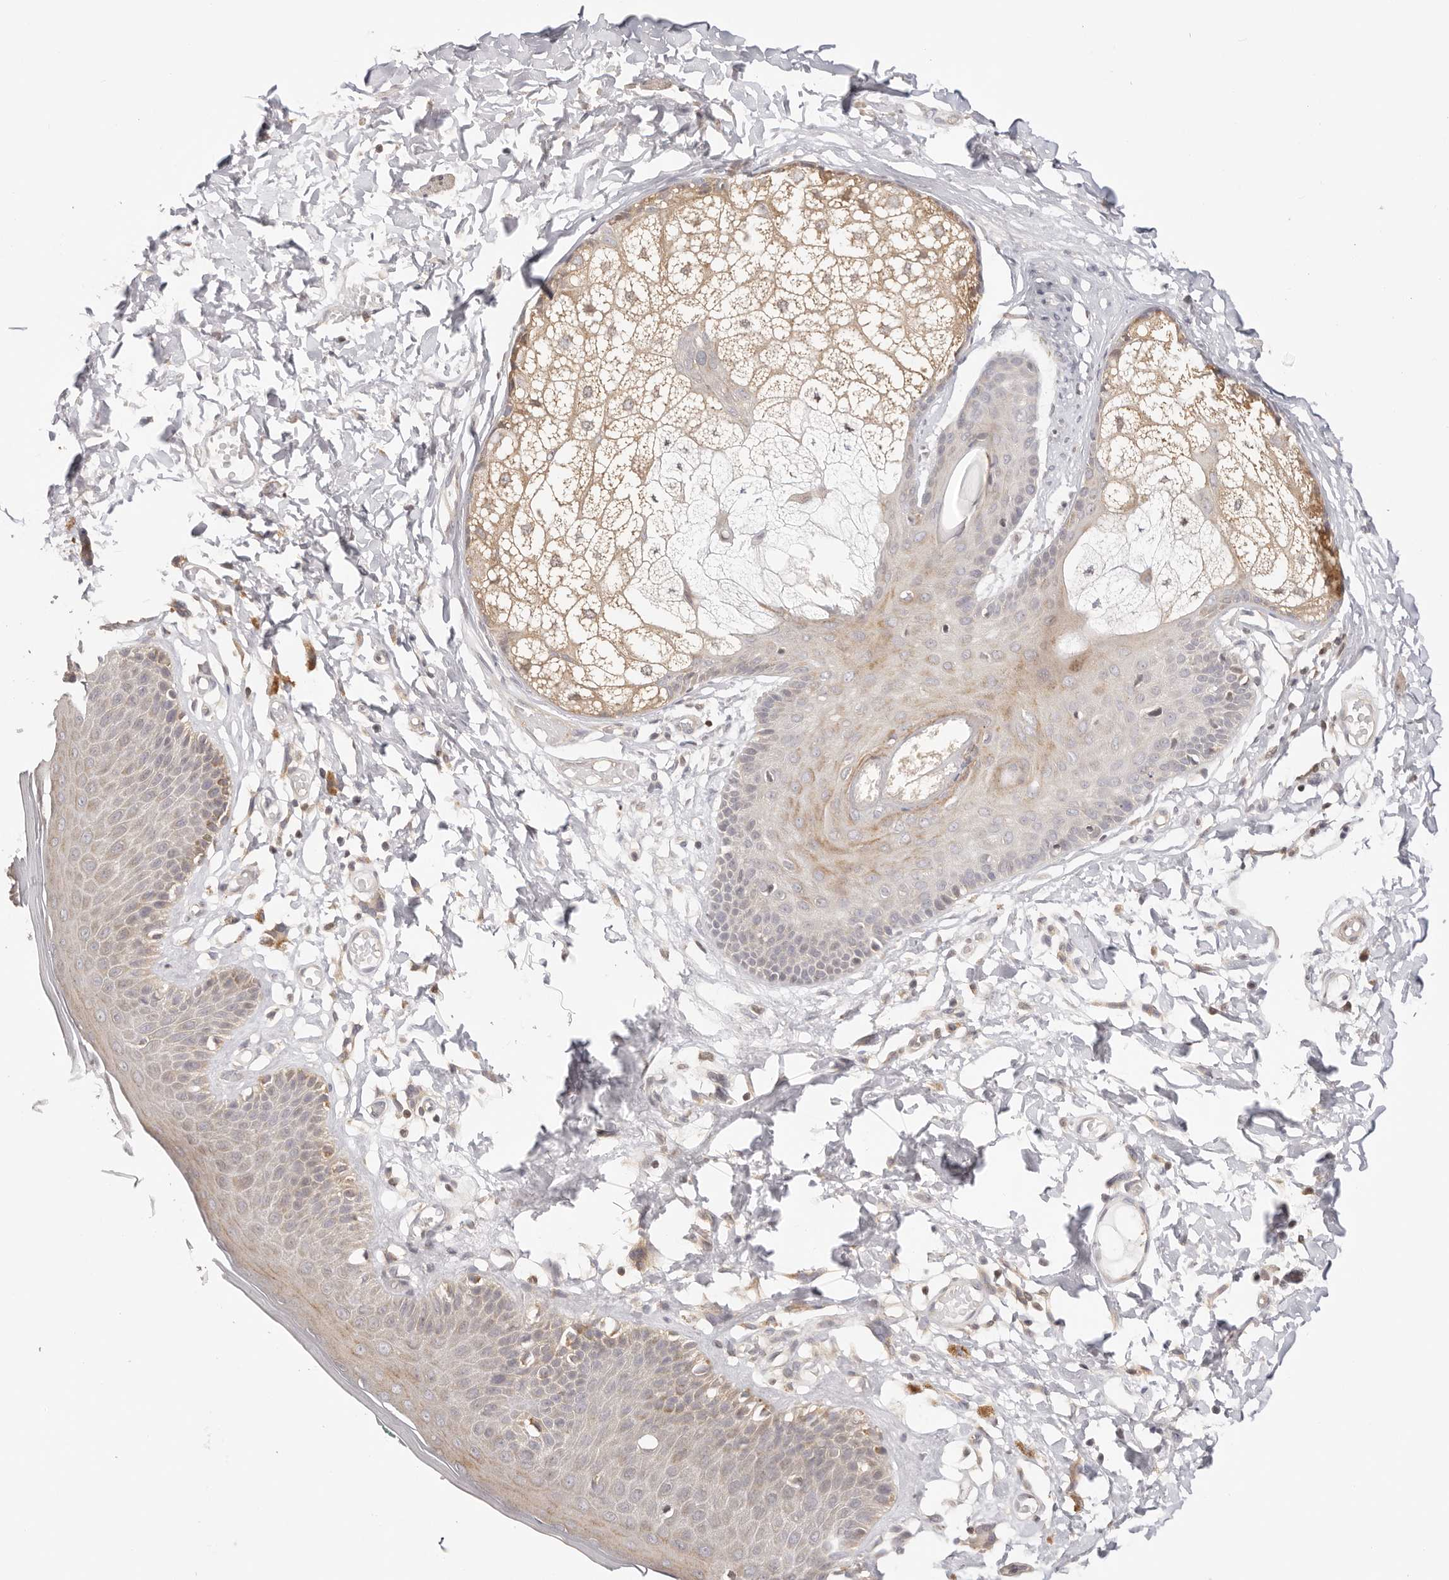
{"staining": {"intensity": "weak", "quantity": ">75%", "location": "cytoplasmic/membranous"}, "tissue": "skin", "cell_type": "Epidermal cells", "image_type": "normal", "snomed": [{"axis": "morphology", "description": "Normal tissue, NOS"}, {"axis": "topography", "description": "Vulva"}], "caption": "Normal skin demonstrates weak cytoplasmic/membranous positivity in about >75% of epidermal cells, visualized by immunohistochemistry.", "gene": "KCMF1", "patient": {"sex": "female", "age": 73}}